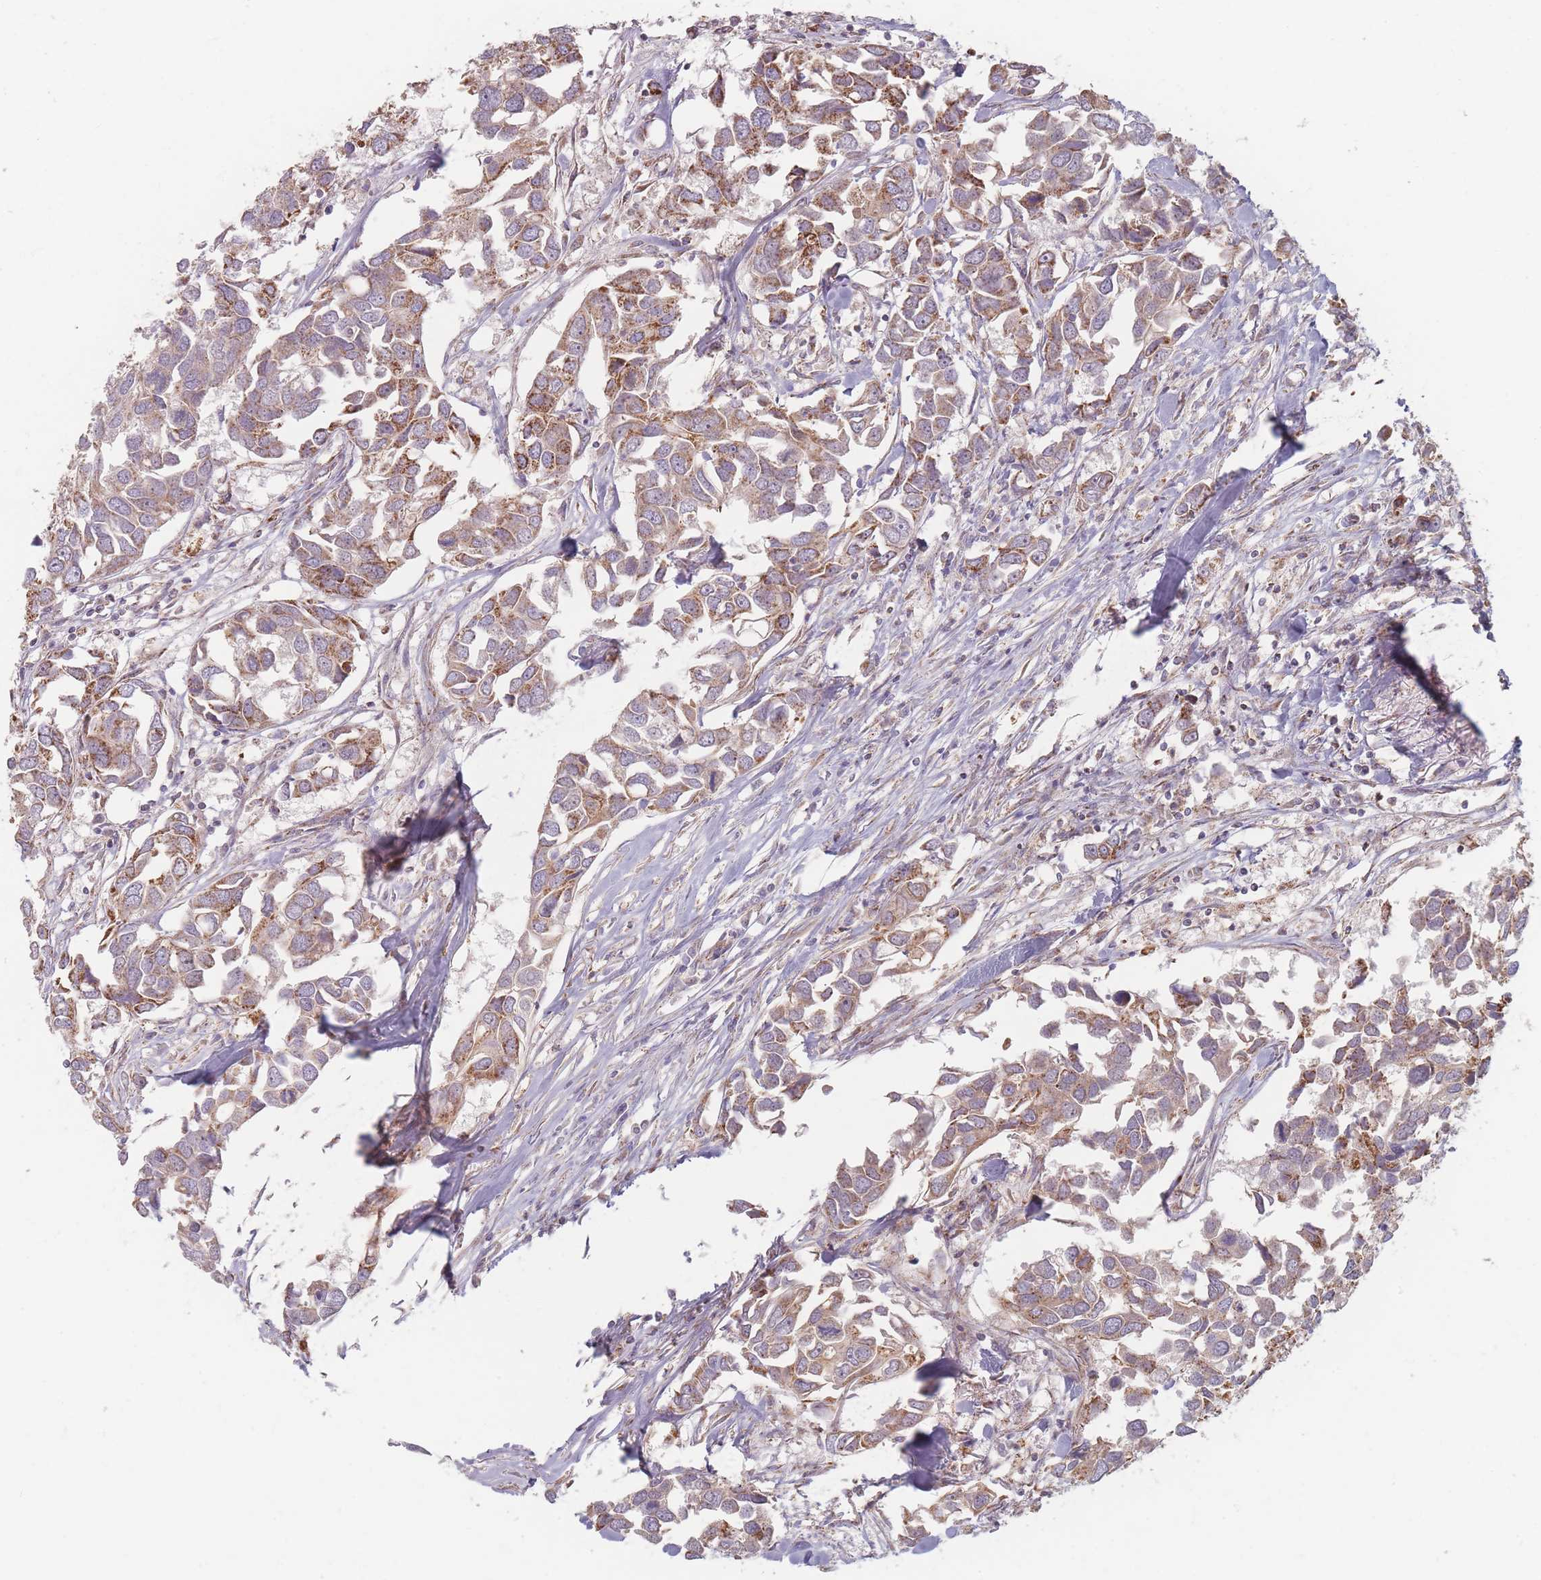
{"staining": {"intensity": "moderate", "quantity": ">75%", "location": "cytoplasmic/membranous"}, "tissue": "breast cancer", "cell_type": "Tumor cells", "image_type": "cancer", "snomed": [{"axis": "morphology", "description": "Duct carcinoma"}, {"axis": "topography", "description": "Breast"}], "caption": "Breast cancer stained for a protein (brown) reveals moderate cytoplasmic/membranous positive expression in approximately >75% of tumor cells.", "gene": "ESRP2", "patient": {"sex": "female", "age": 83}}